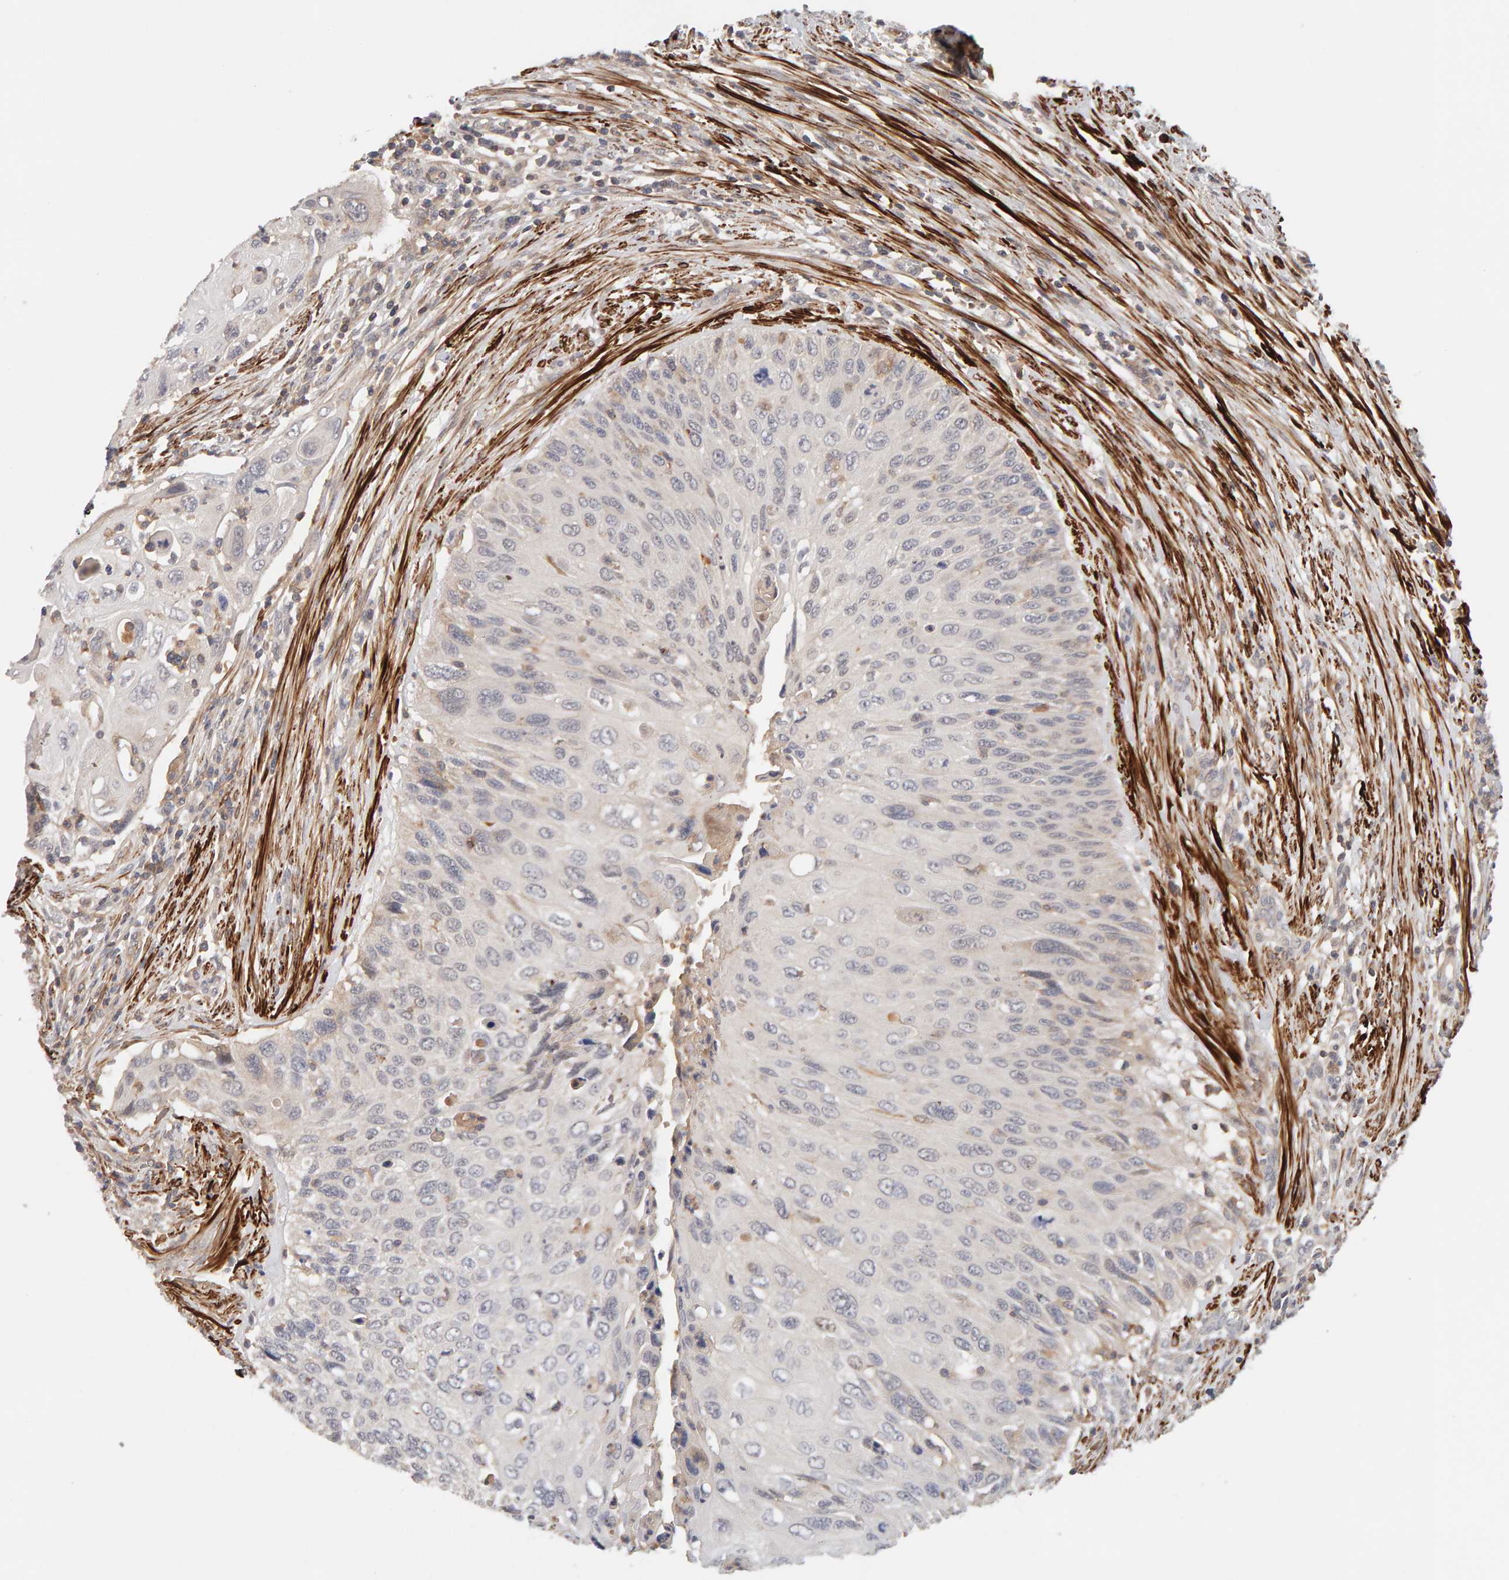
{"staining": {"intensity": "negative", "quantity": "none", "location": "none"}, "tissue": "cervical cancer", "cell_type": "Tumor cells", "image_type": "cancer", "snomed": [{"axis": "morphology", "description": "Squamous cell carcinoma, NOS"}, {"axis": "topography", "description": "Cervix"}], "caption": "High power microscopy photomicrograph of an immunohistochemistry photomicrograph of cervical cancer, revealing no significant positivity in tumor cells. The staining is performed using DAB (3,3'-diaminobenzidine) brown chromogen with nuclei counter-stained in using hematoxylin.", "gene": "NUDCD1", "patient": {"sex": "female", "age": 70}}